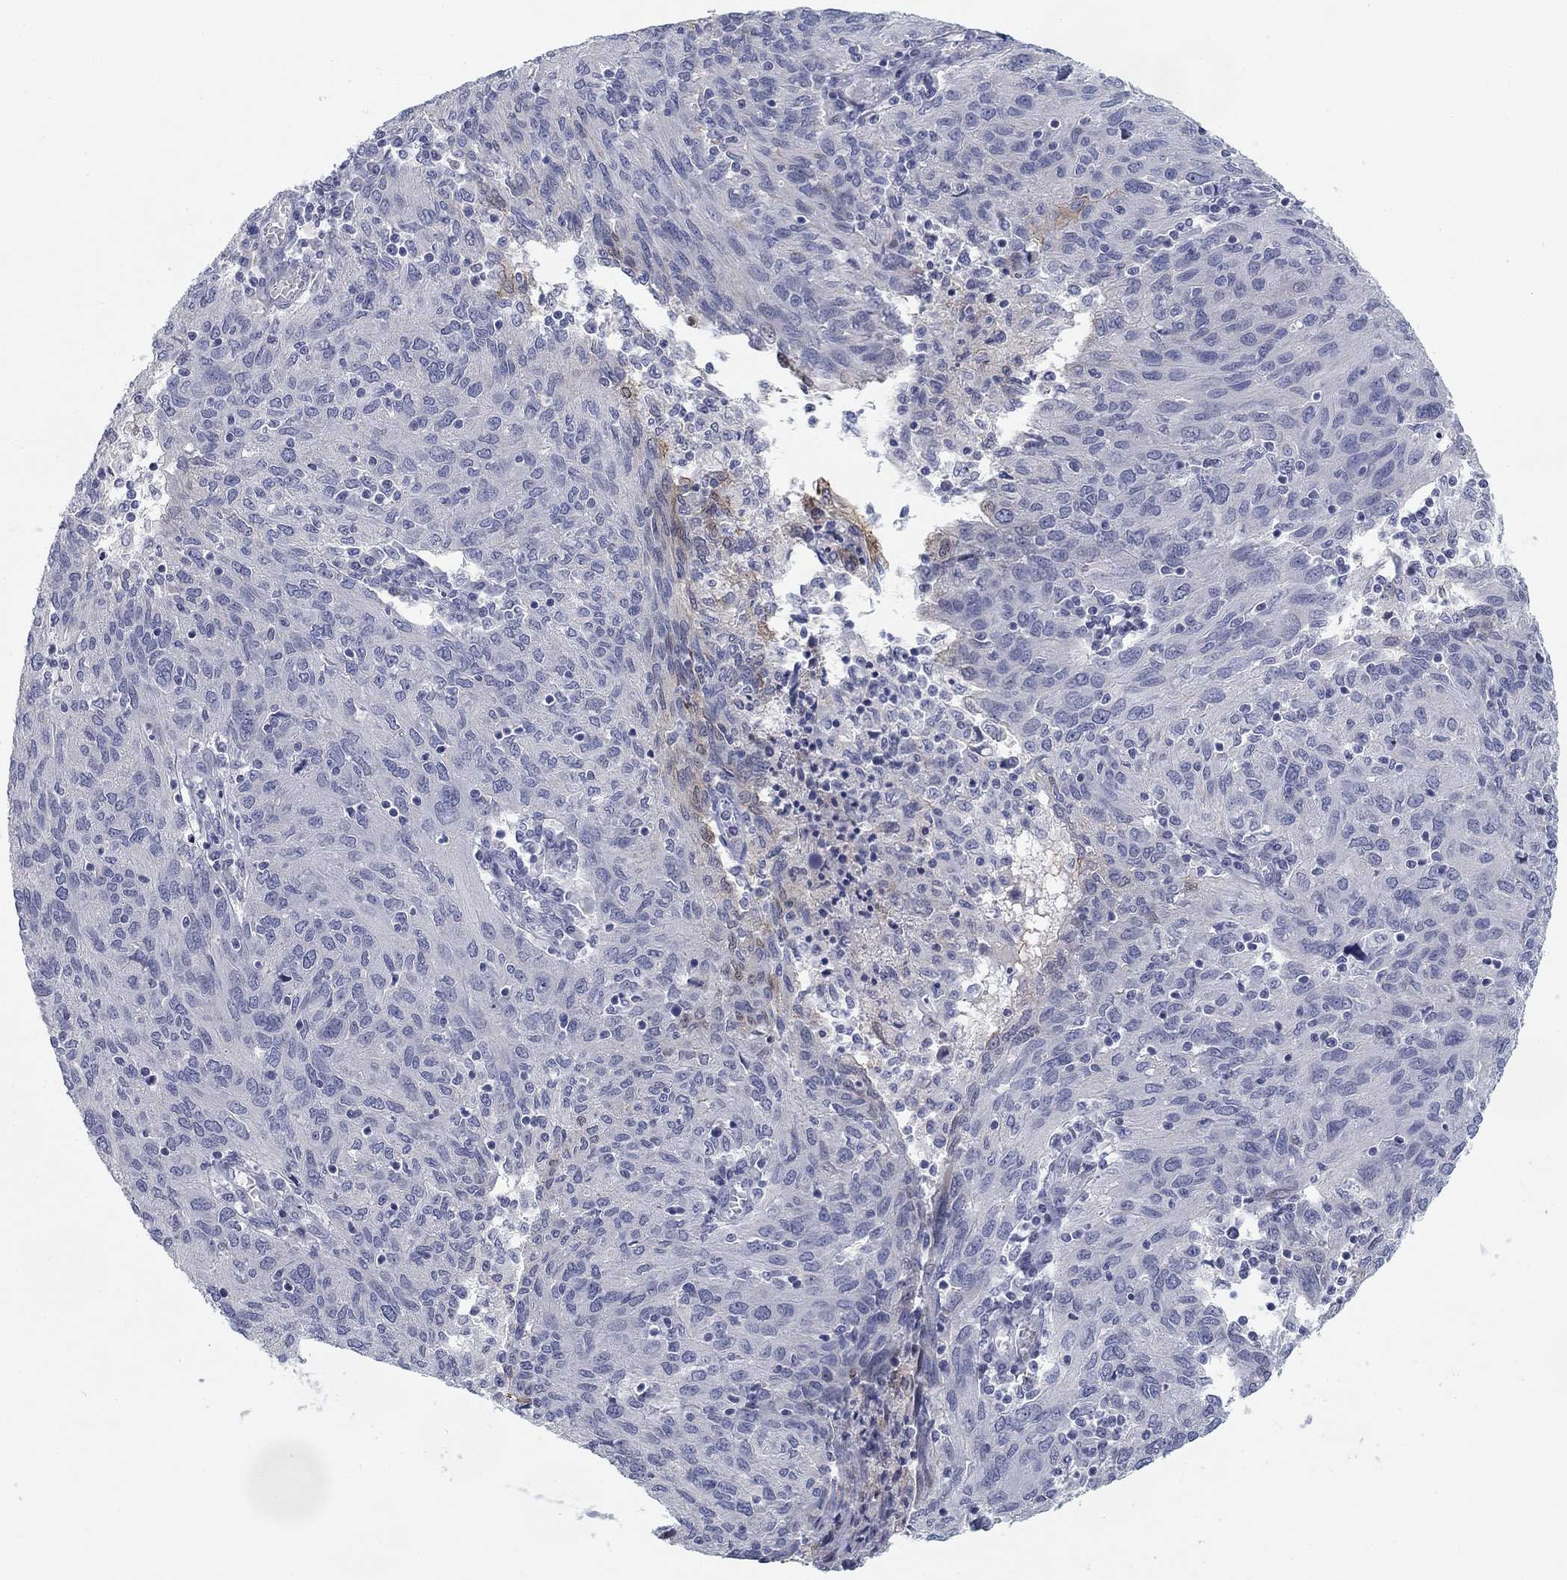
{"staining": {"intensity": "weak", "quantity": "<25%", "location": "cytoplasmic/membranous,nuclear"}, "tissue": "ovarian cancer", "cell_type": "Tumor cells", "image_type": "cancer", "snomed": [{"axis": "morphology", "description": "Carcinoma, endometroid"}, {"axis": "topography", "description": "Ovary"}], "caption": "IHC photomicrograph of ovarian endometroid carcinoma stained for a protein (brown), which displays no staining in tumor cells. (DAB (3,3'-diaminobenzidine) IHC with hematoxylin counter stain).", "gene": "CALB1", "patient": {"sex": "female", "age": 50}}